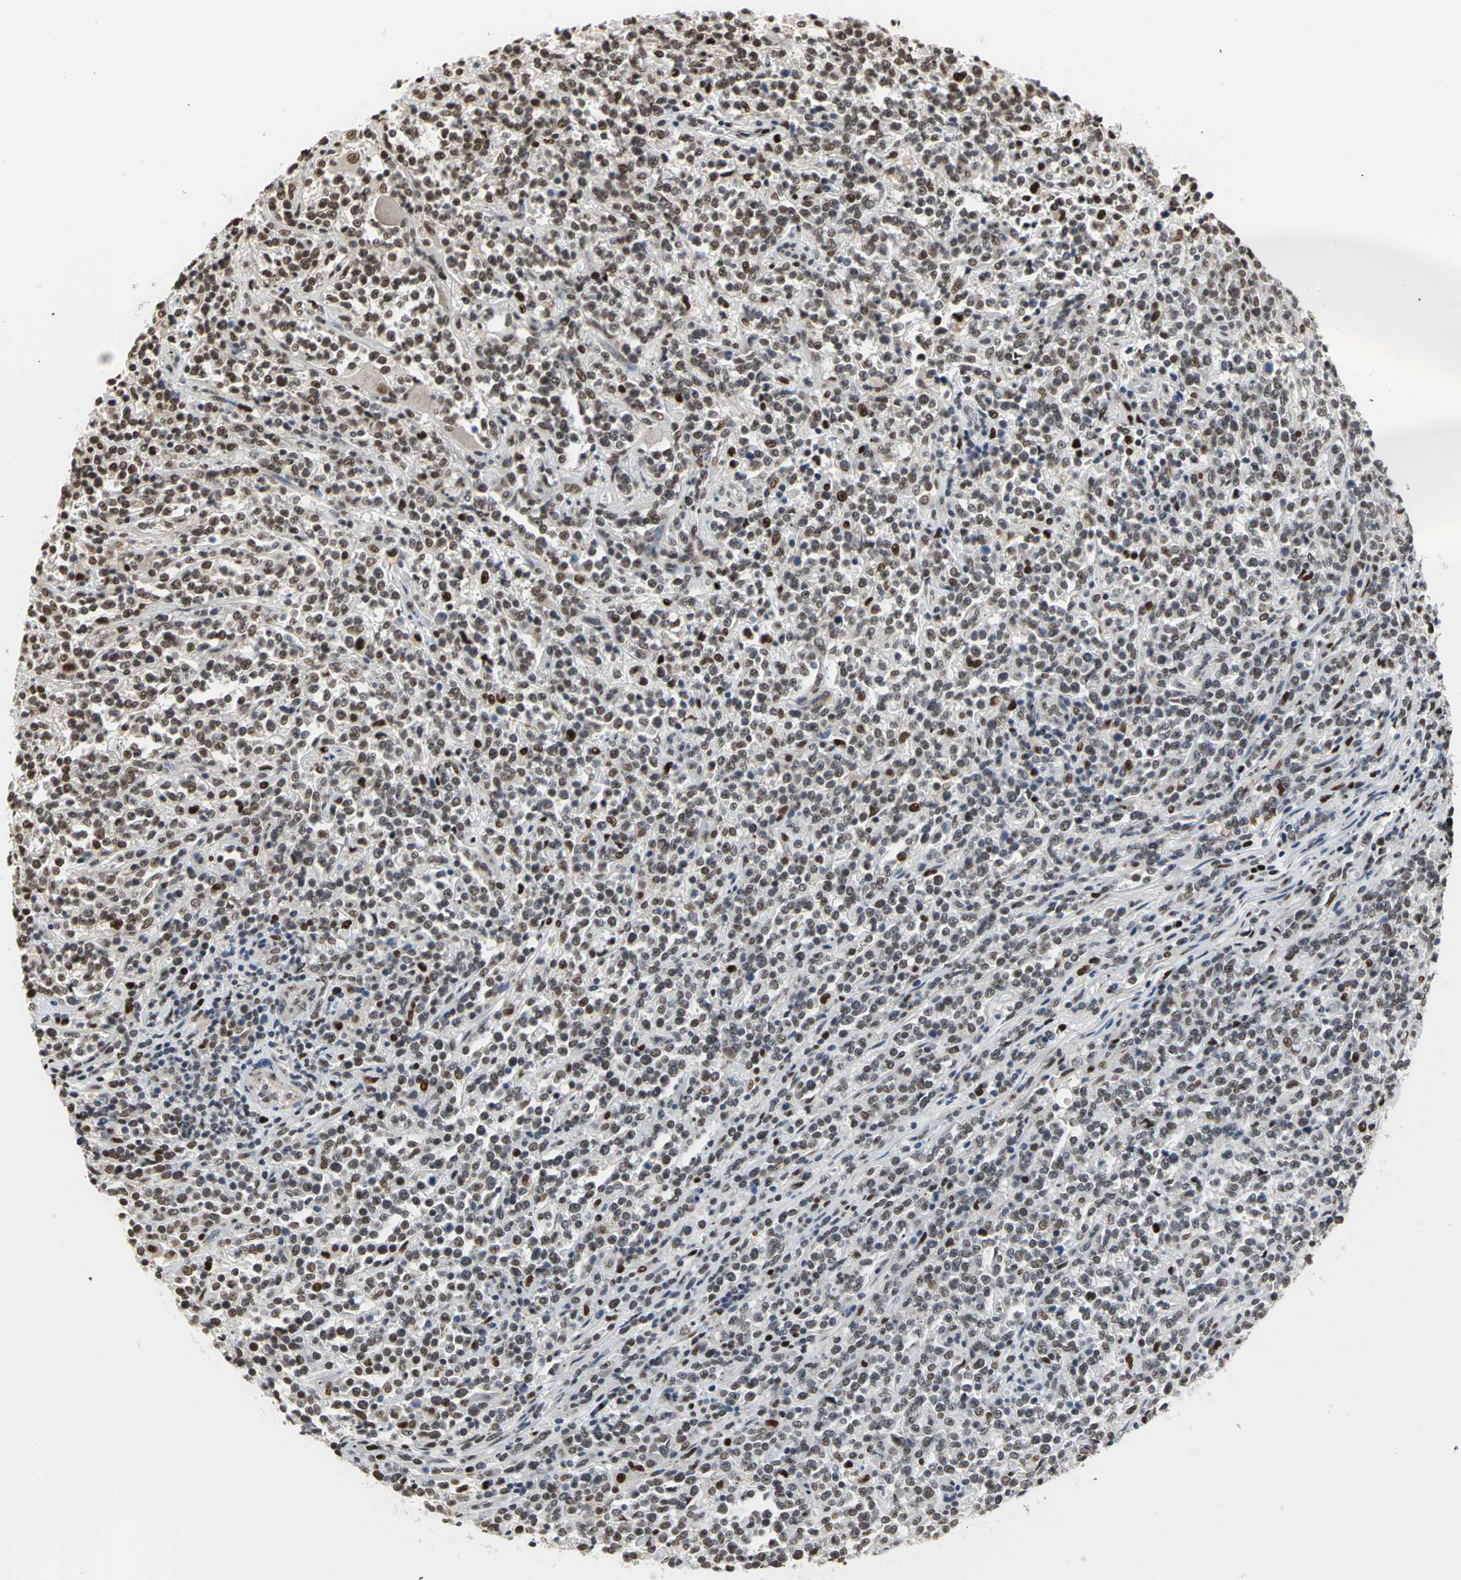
{"staining": {"intensity": "strong", "quantity": ">75%", "location": "nuclear"}, "tissue": "lymphoma", "cell_type": "Tumor cells", "image_type": "cancer", "snomed": [{"axis": "morphology", "description": "Malignant lymphoma, non-Hodgkin's type, High grade"}, {"axis": "topography", "description": "Soft tissue"}], "caption": "Human lymphoma stained for a protein (brown) exhibits strong nuclear positive staining in approximately >75% of tumor cells.", "gene": "CCDC88C", "patient": {"sex": "male", "age": 18}}